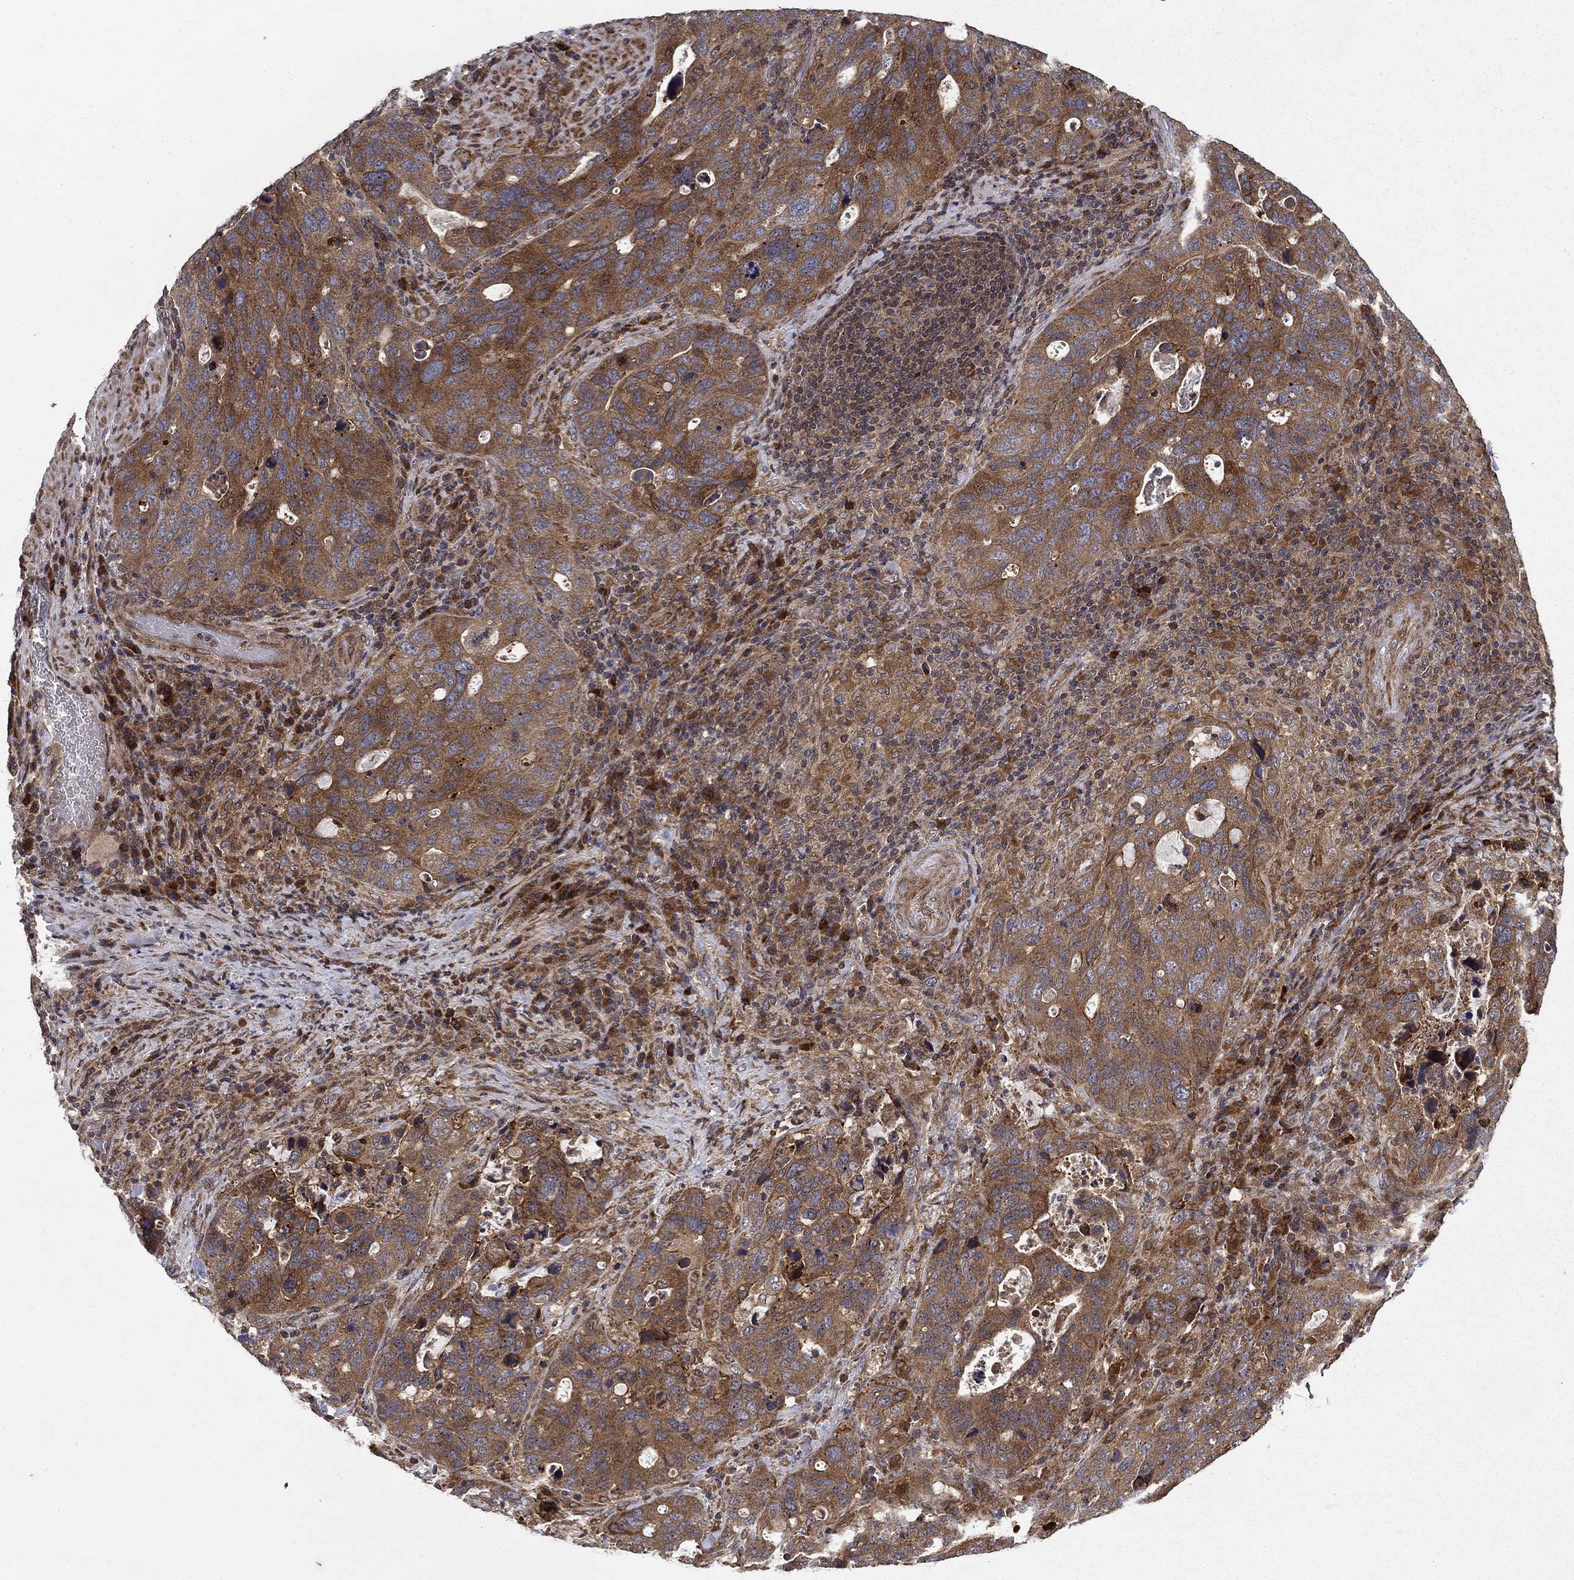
{"staining": {"intensity": "strong", "quantity": "25%-75%", "location": "cytoplasmic/membranous"}, "tissue": "stomach cancer", "cell_type": "Tumor cells", "image_type": "cancer", "snomed": [{"axis": "morphology", "description": "Adenocarcinoma, NOS"}, {"axis": "topography", "description": "Stomach"}], "caption": "Strong cytoplasmic/membranous staining for a protein is seen in approximately 25%-75% of tumor cells of adenocarcinoma (stomach) using immunohistochemistry (IHC).", "gene": "BABAM2", "patient": {"sex": "male", "age": 54}}